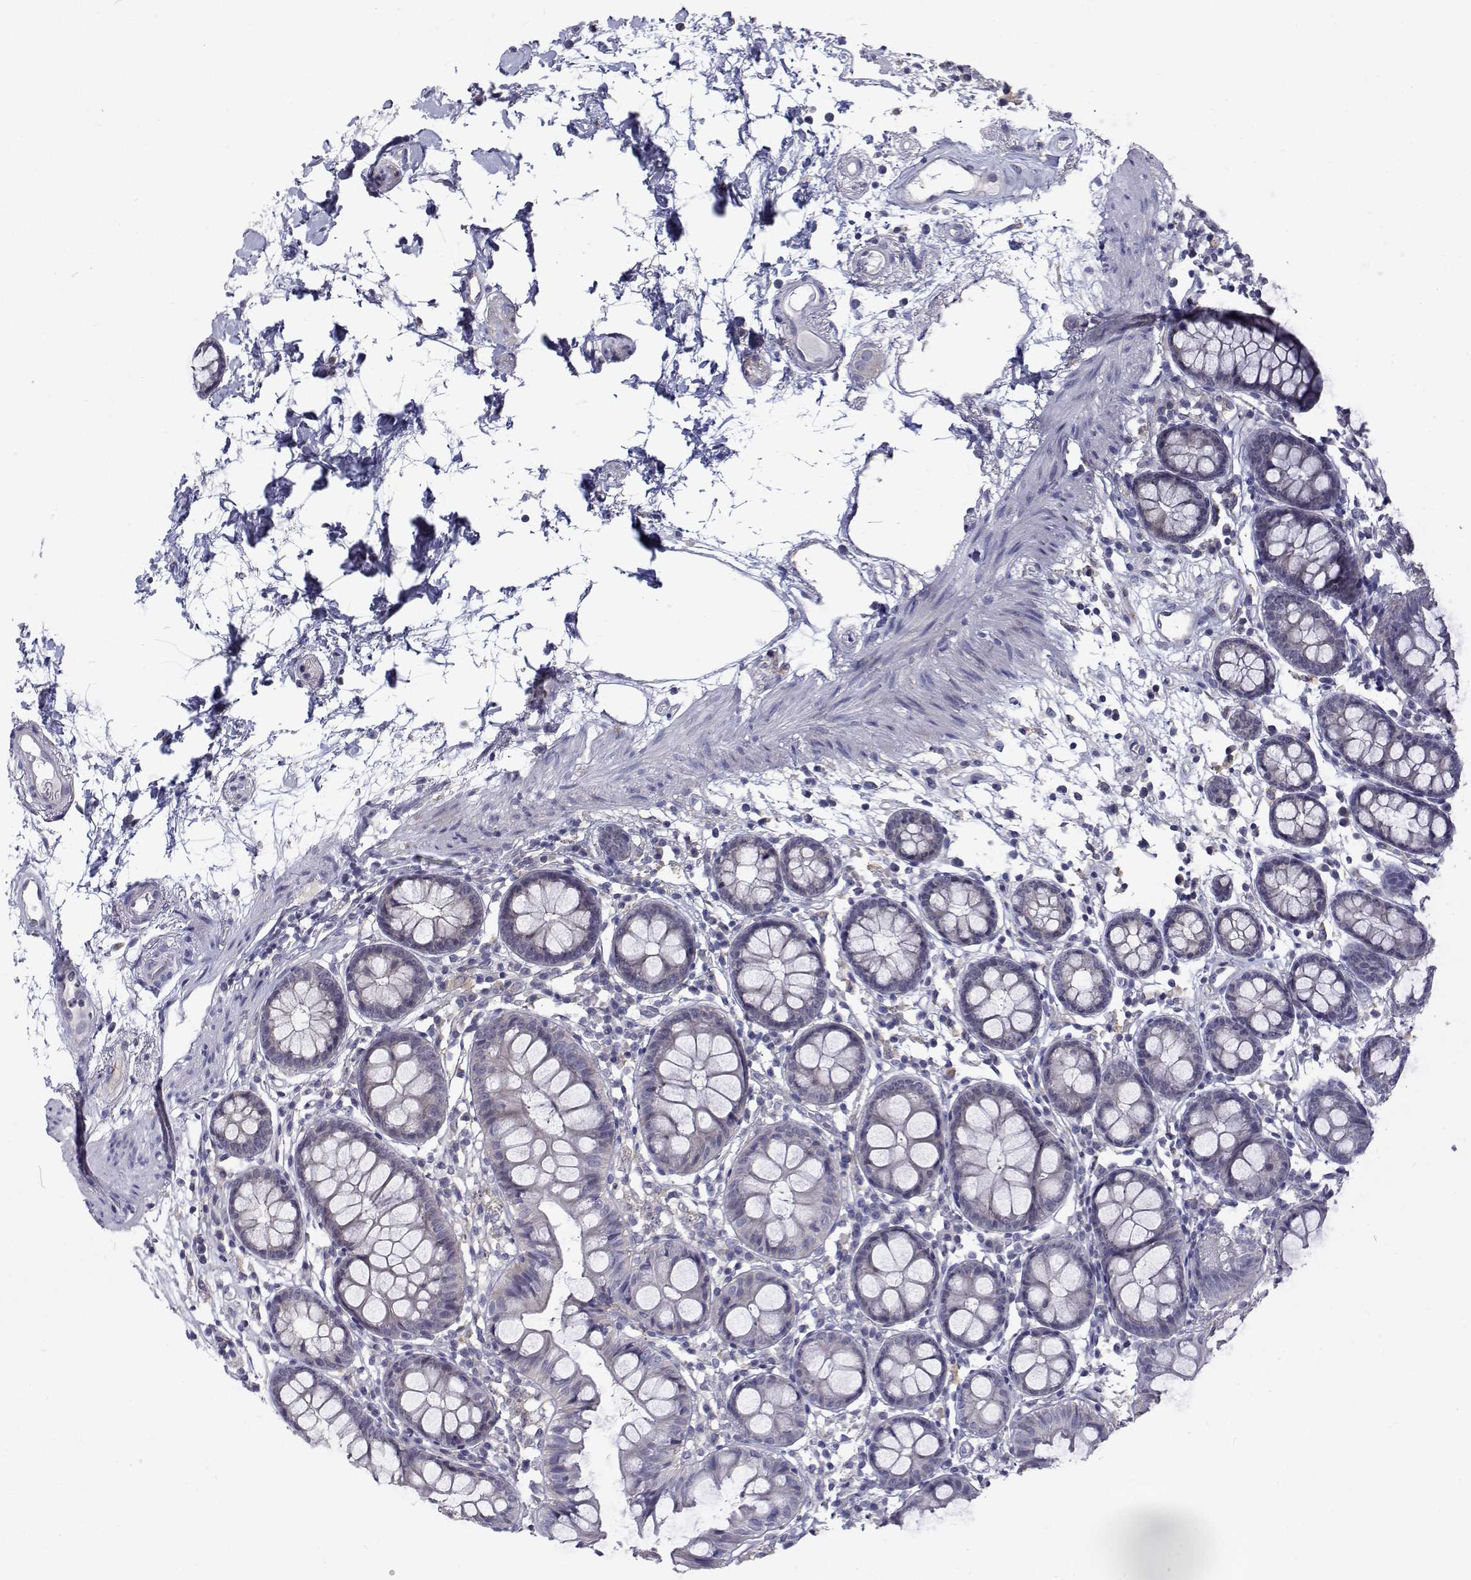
{"staining": {"intensity": "negative", "quantity": "none", "location": "none"}, "tissue": "colon", "cell_type": "Endothelial cells", "image_type": "normal", "snomed": [{"axis": "morphology", "description": "Normal tissue, NOS"}, {"axis": "topography", "description": "Colon"}], "caption": "The image demonstrates no significant positivity in endothelial cells of colon. (Stains: DAB (3,3'-diaminobenzidine) IHC with hematoxylin counter stain, Microscopy: brightfield microscopy at high magnification).", "gene": "MYPN", "patient": {"sex": "female", "age": 84}}